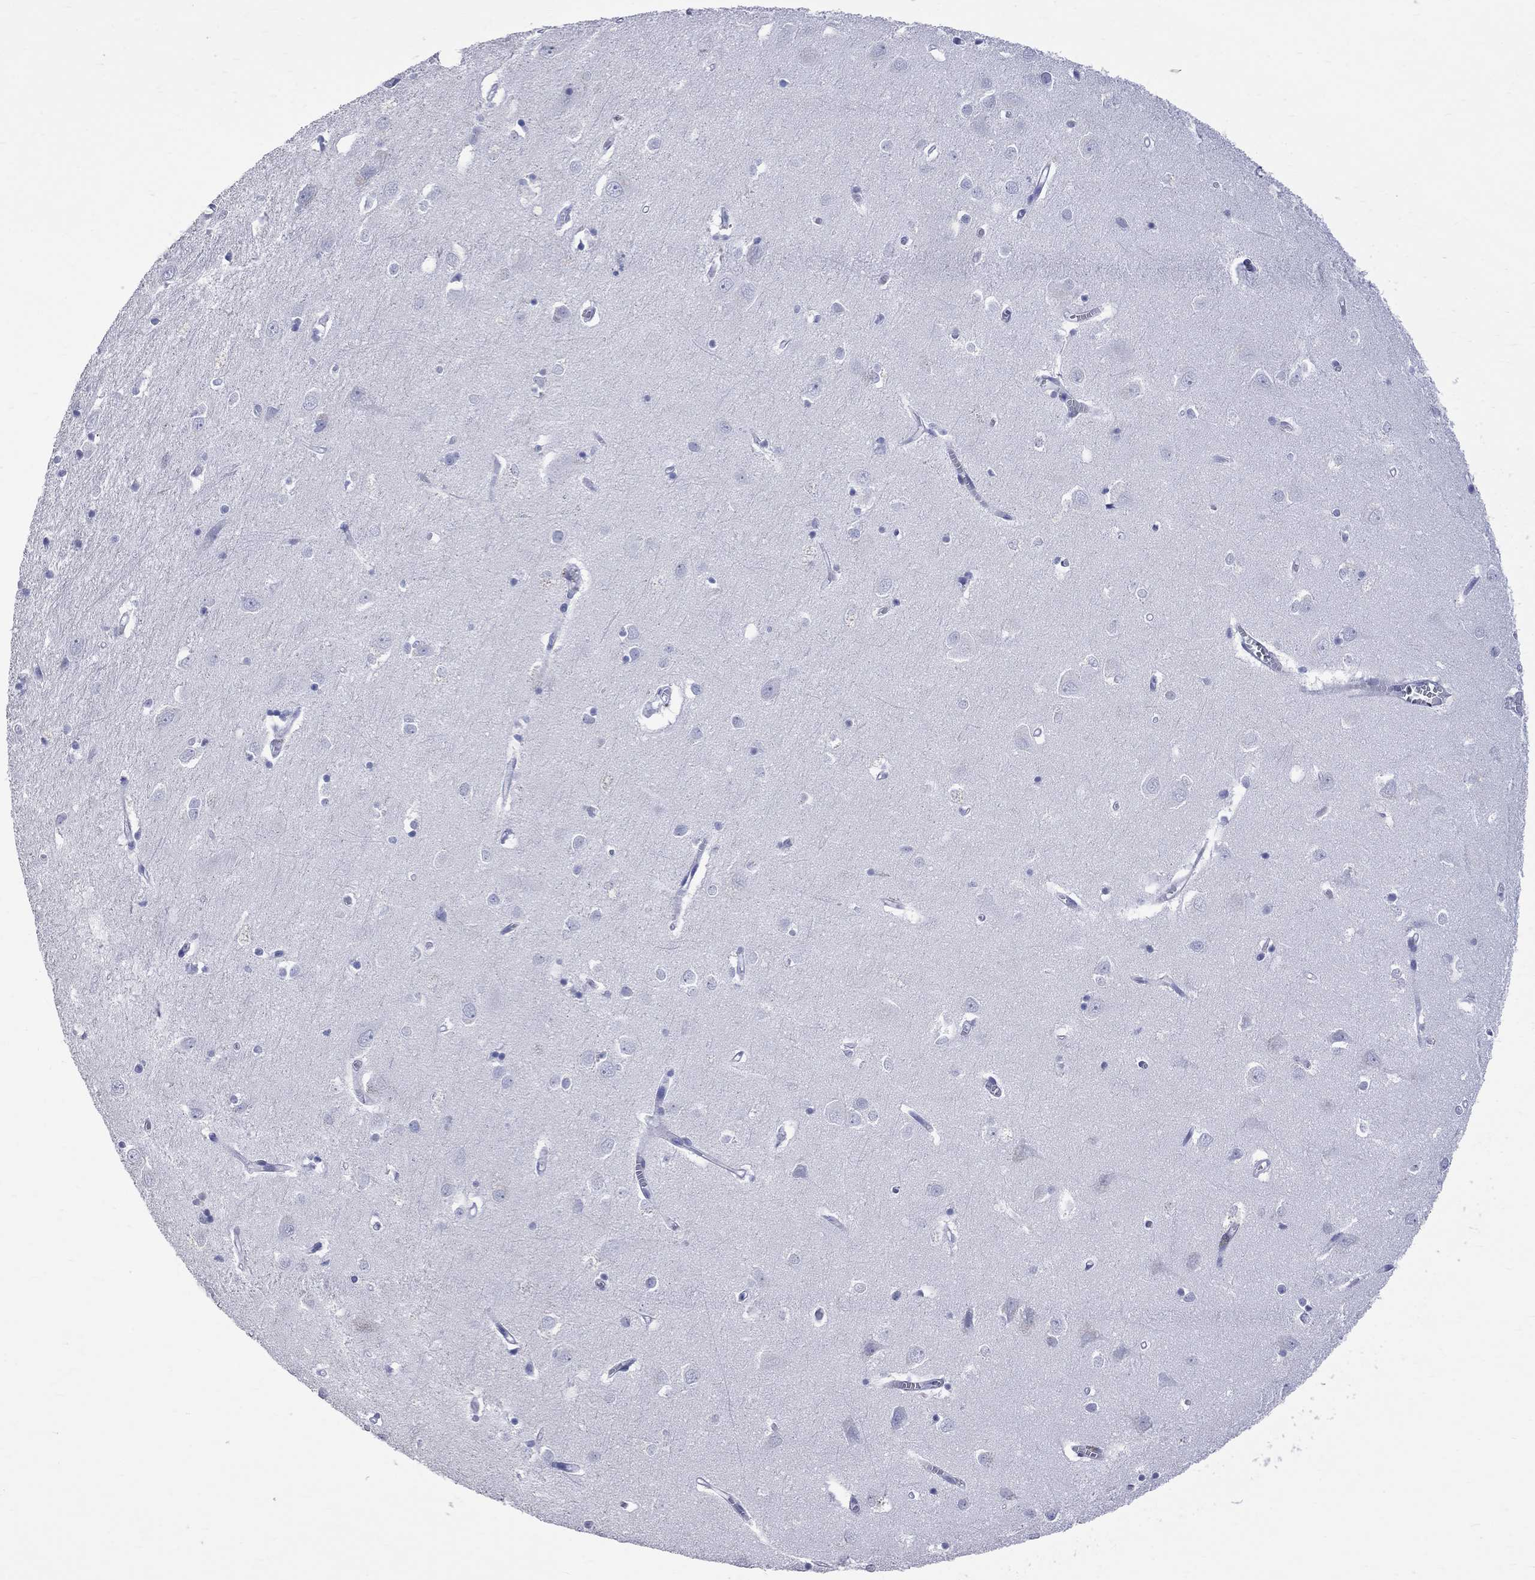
{"staining": {"intensity": "negative", "quantity": "none", "location": "none"}, "tissue": "cerebral cortex", "cell_type": "Endothelial cells", "image_type": "normal", "snomed": [{"axis": "morphology", "description": "Normal tissue, NOS"}, {"axis": "topography", "description": "Cerebral cortex"}], "caption": "DAB immunohistochemical staining of benign human cerebral cortex demonstrates no significant expression in endothelial cells.", "gene": "BPIFB1", "patient": {"sex": "male", "age": 70}}